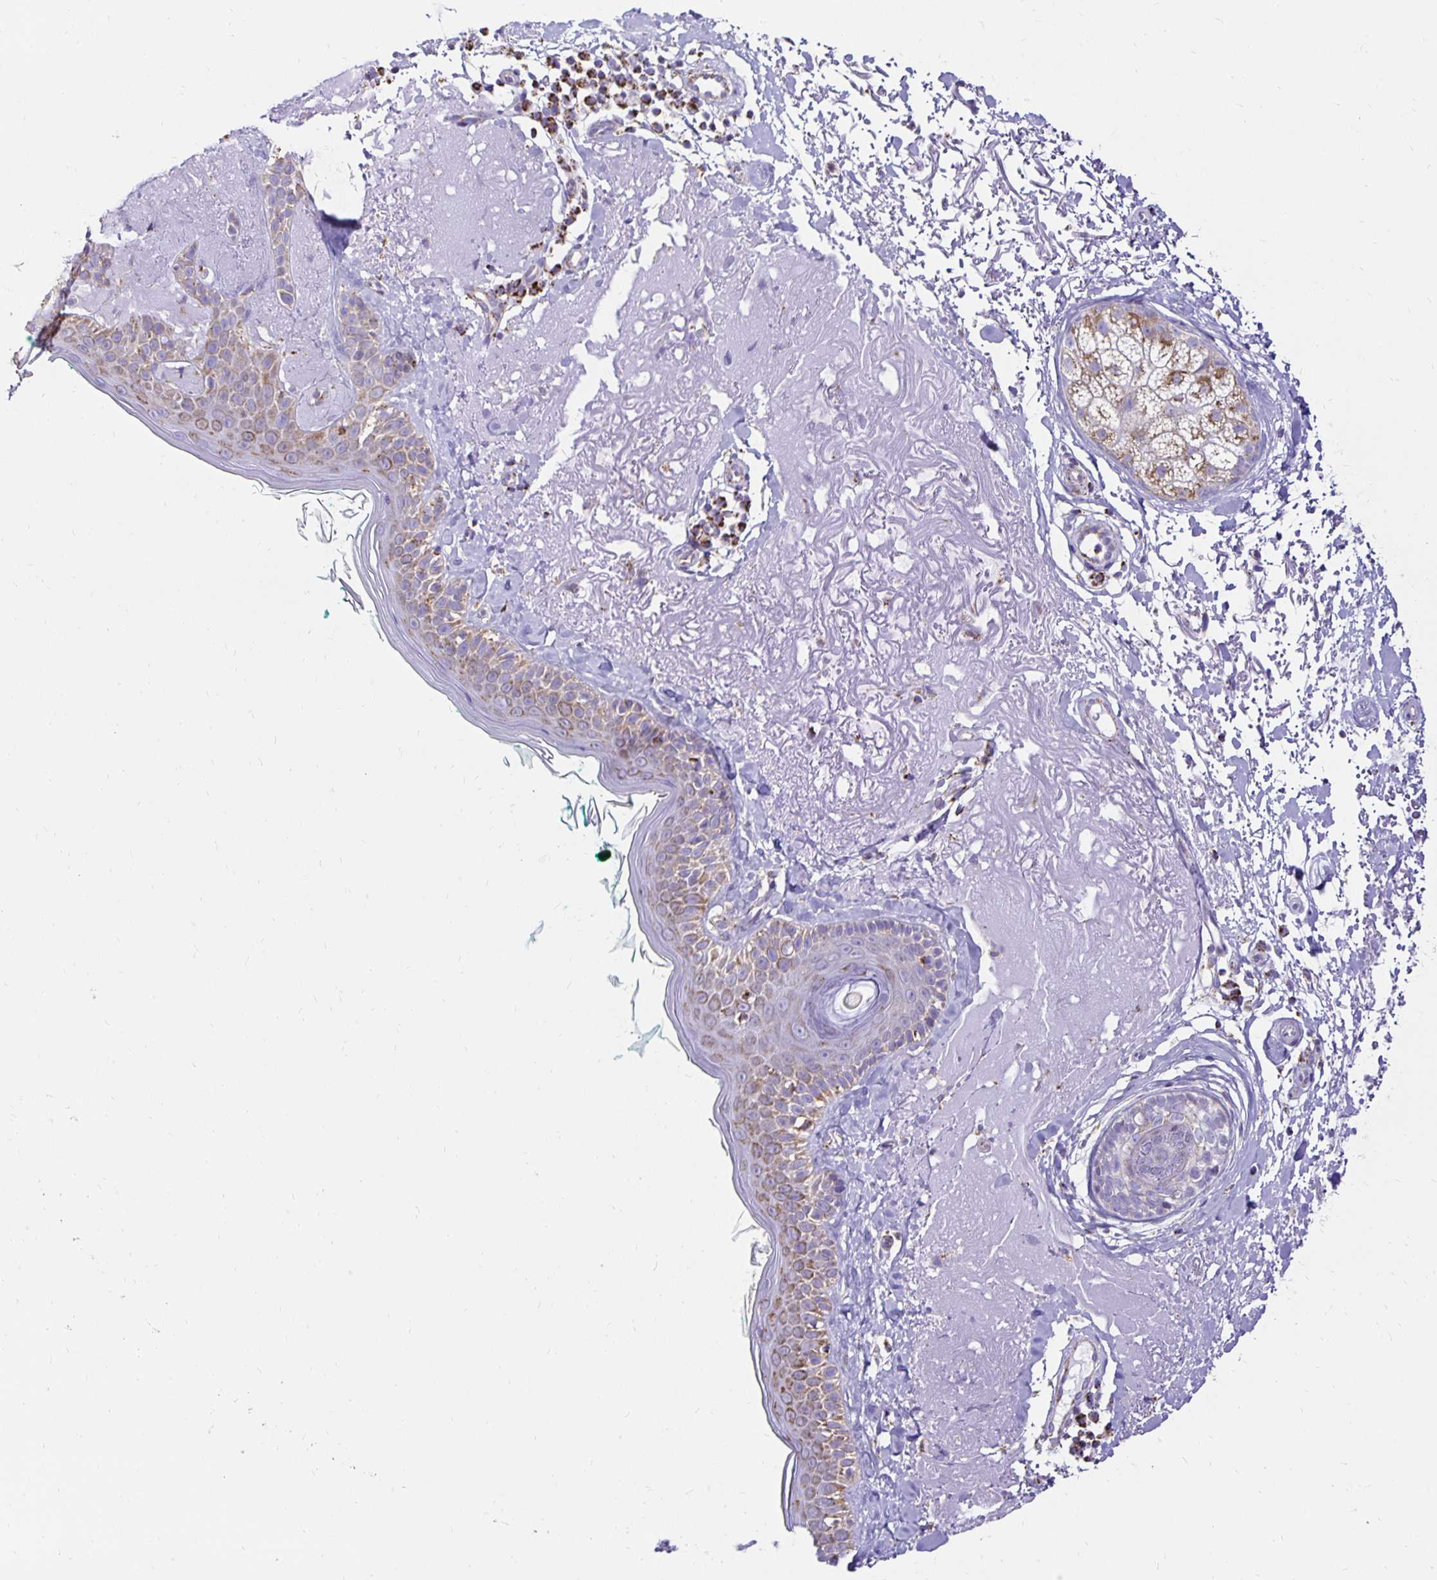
{"staining": {"intensity": "negative", "quantity": "none", "location": "none"}, "tissue": "skin", "cell_type": "Fibroblasts", "image_type": "normal", "snomed": [{"axis": "morphology", "description": "Normal tissue, NOS"}, {"axis": "topography", "description": "Skin"}], "caption": "IHC histopathology image of benign skin stained for a protein (brown), which displays no expression in fibroblasts.", "gene": "PLAAT2", "patient": {"sex": "male", "age": 73}}